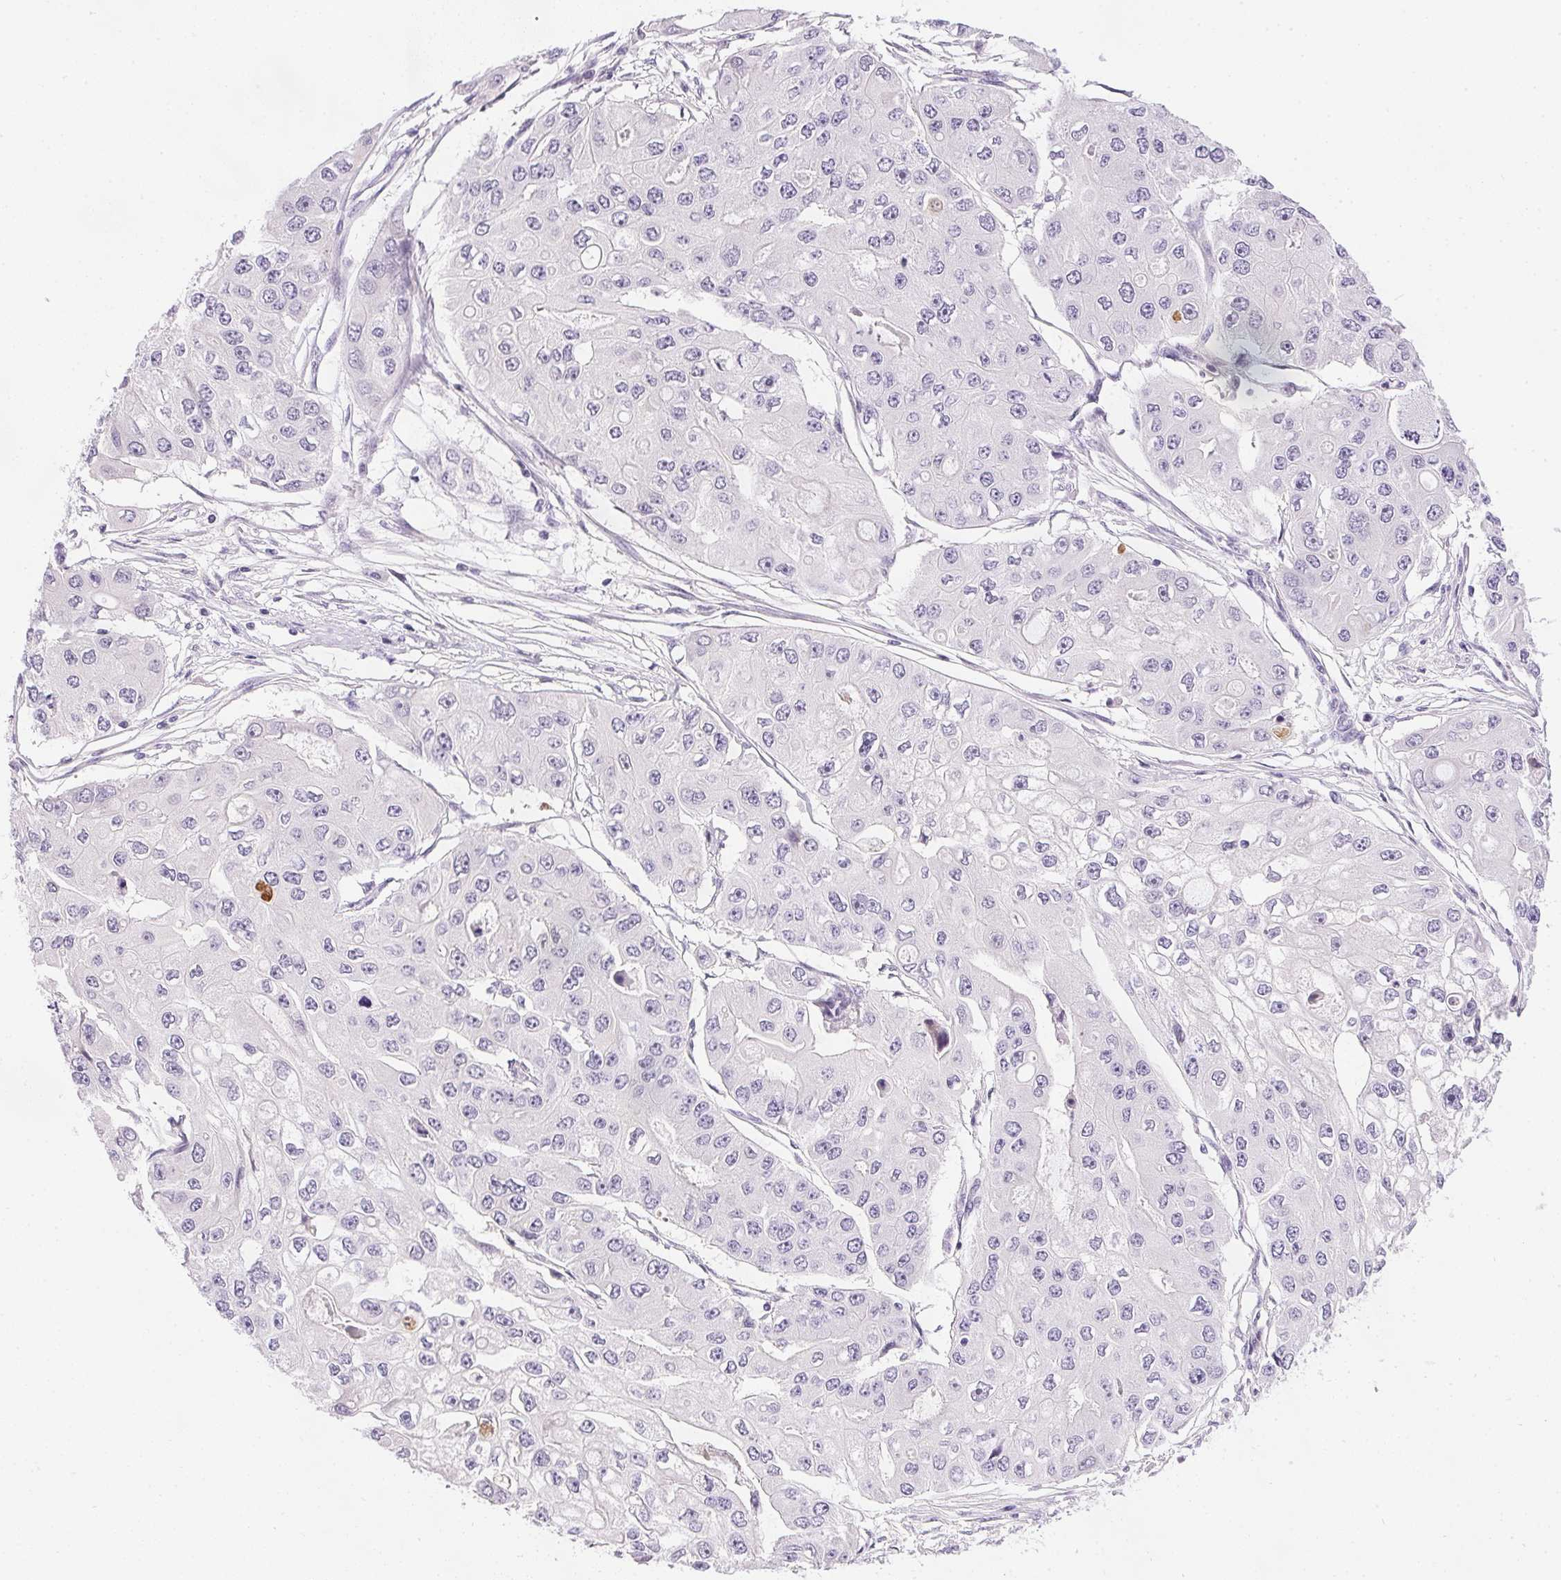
{"staining": {"intensity": "negative", "quantity": "none", "location": "none"}, "tissue": "ovarian cancer", "cell_type": "Tumor cells", "image_type": "cancer", "snomed": [{"axis": "morphology", "description": "Cystadenocarcinoma, serous, NOS"}, {"axis": "topography", "description": "Ovary"}], "caption": "IHC image of human ovarian cancer (serous cystadenocarcinoma) stained for a protein (brown), which reveals no positivity in tumor cells.", "gene": "GSDMC", "patient": {"sex": "female", "age": 56}}